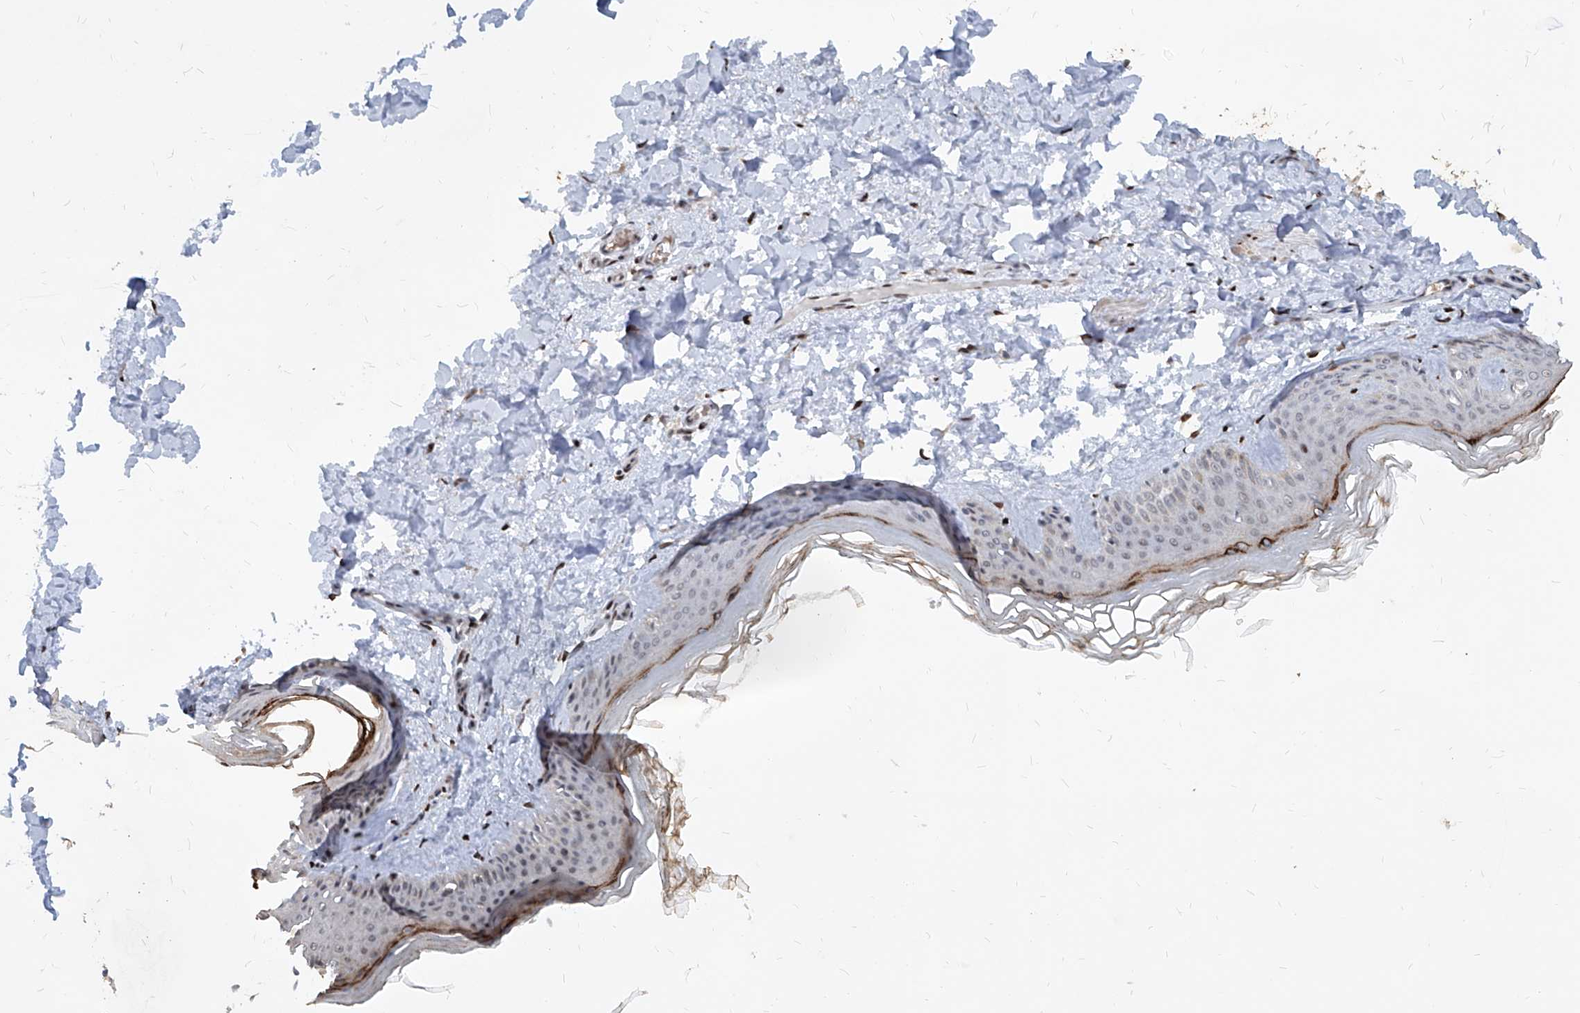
{"staining": {"intensity": "moderate", "quantity": ">75%", "location": "nuclear"}, "tissue": "skin", "cell_type": "Fibroblasts", "image_type": "normal", "snomed": [{"axis": "morphology", "description": "Normal tissue, NOS"}, {"axis": "topography", "description": "Skin"}], "caption": "The micrograph demonstrates immunohistochemical staining of unremarkable skin. There is moderate nuclear positivity is present in approximately >75% of fibroblasts. The staining was performed using DAB (3,3'-diaminobenzidine), with brown indicating positive protein expression. Nuclei are stained blue with hematoxylin.", "gene": "IRF2", "patient": {"sex": "female", "age": 27}}